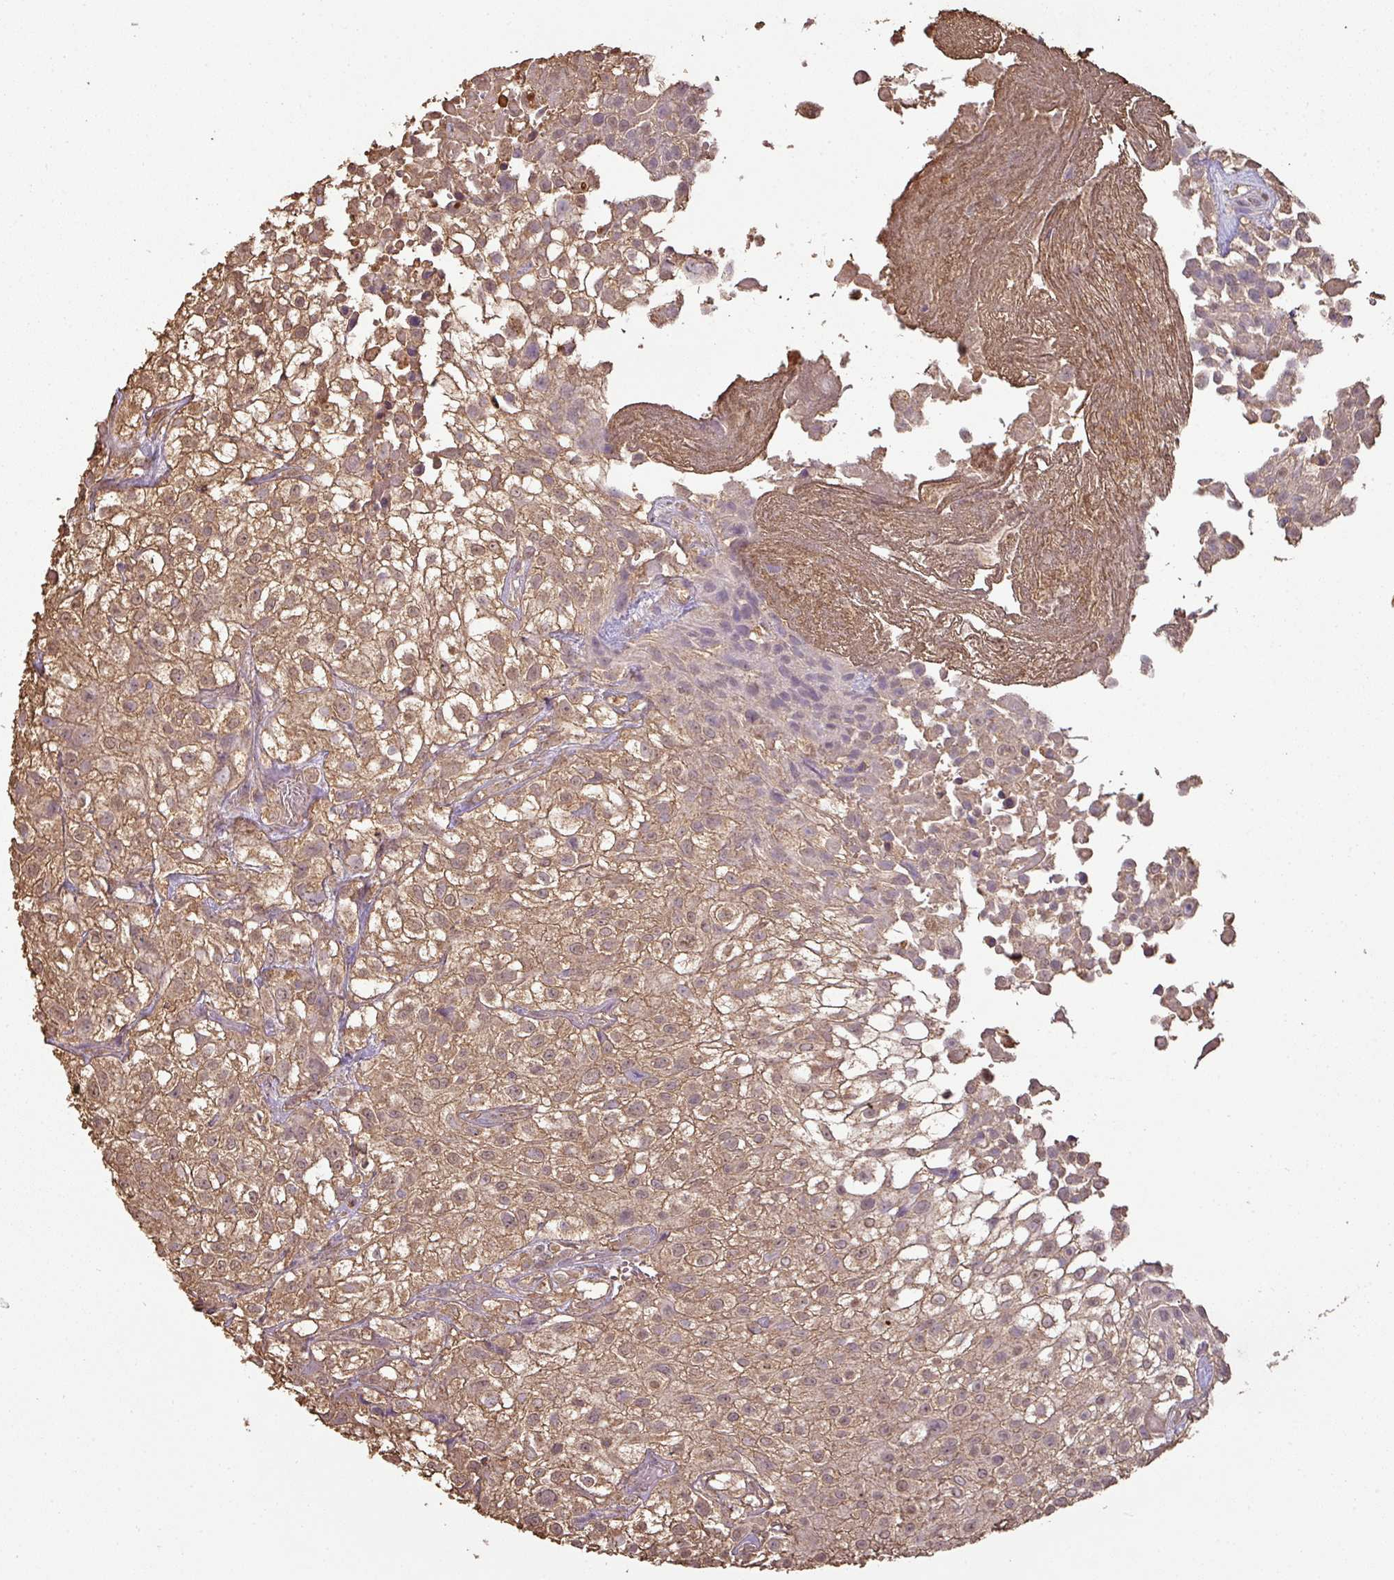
{"staining": {"intensity": "moderate", "quantity": ">75%", "location": "cytoplasmic/membranous"}, "tissue": "urothelial cancer", "cell_type": "Tumor cells", "image_type": "cancer", "snomed": [{"axis": "morphology", "description": "Urothelial carcinoma, High grade"}, {"axis": "topography", "description": "Urinary bladder"}], "caption": "Human urothelial cancer stained with a brown dye displays moderate cytoplasmic/membranous positive staining in about >75% of tumor cells.", "gene": "ATAT1", "patient": {"sex": "male", "age": 56}}